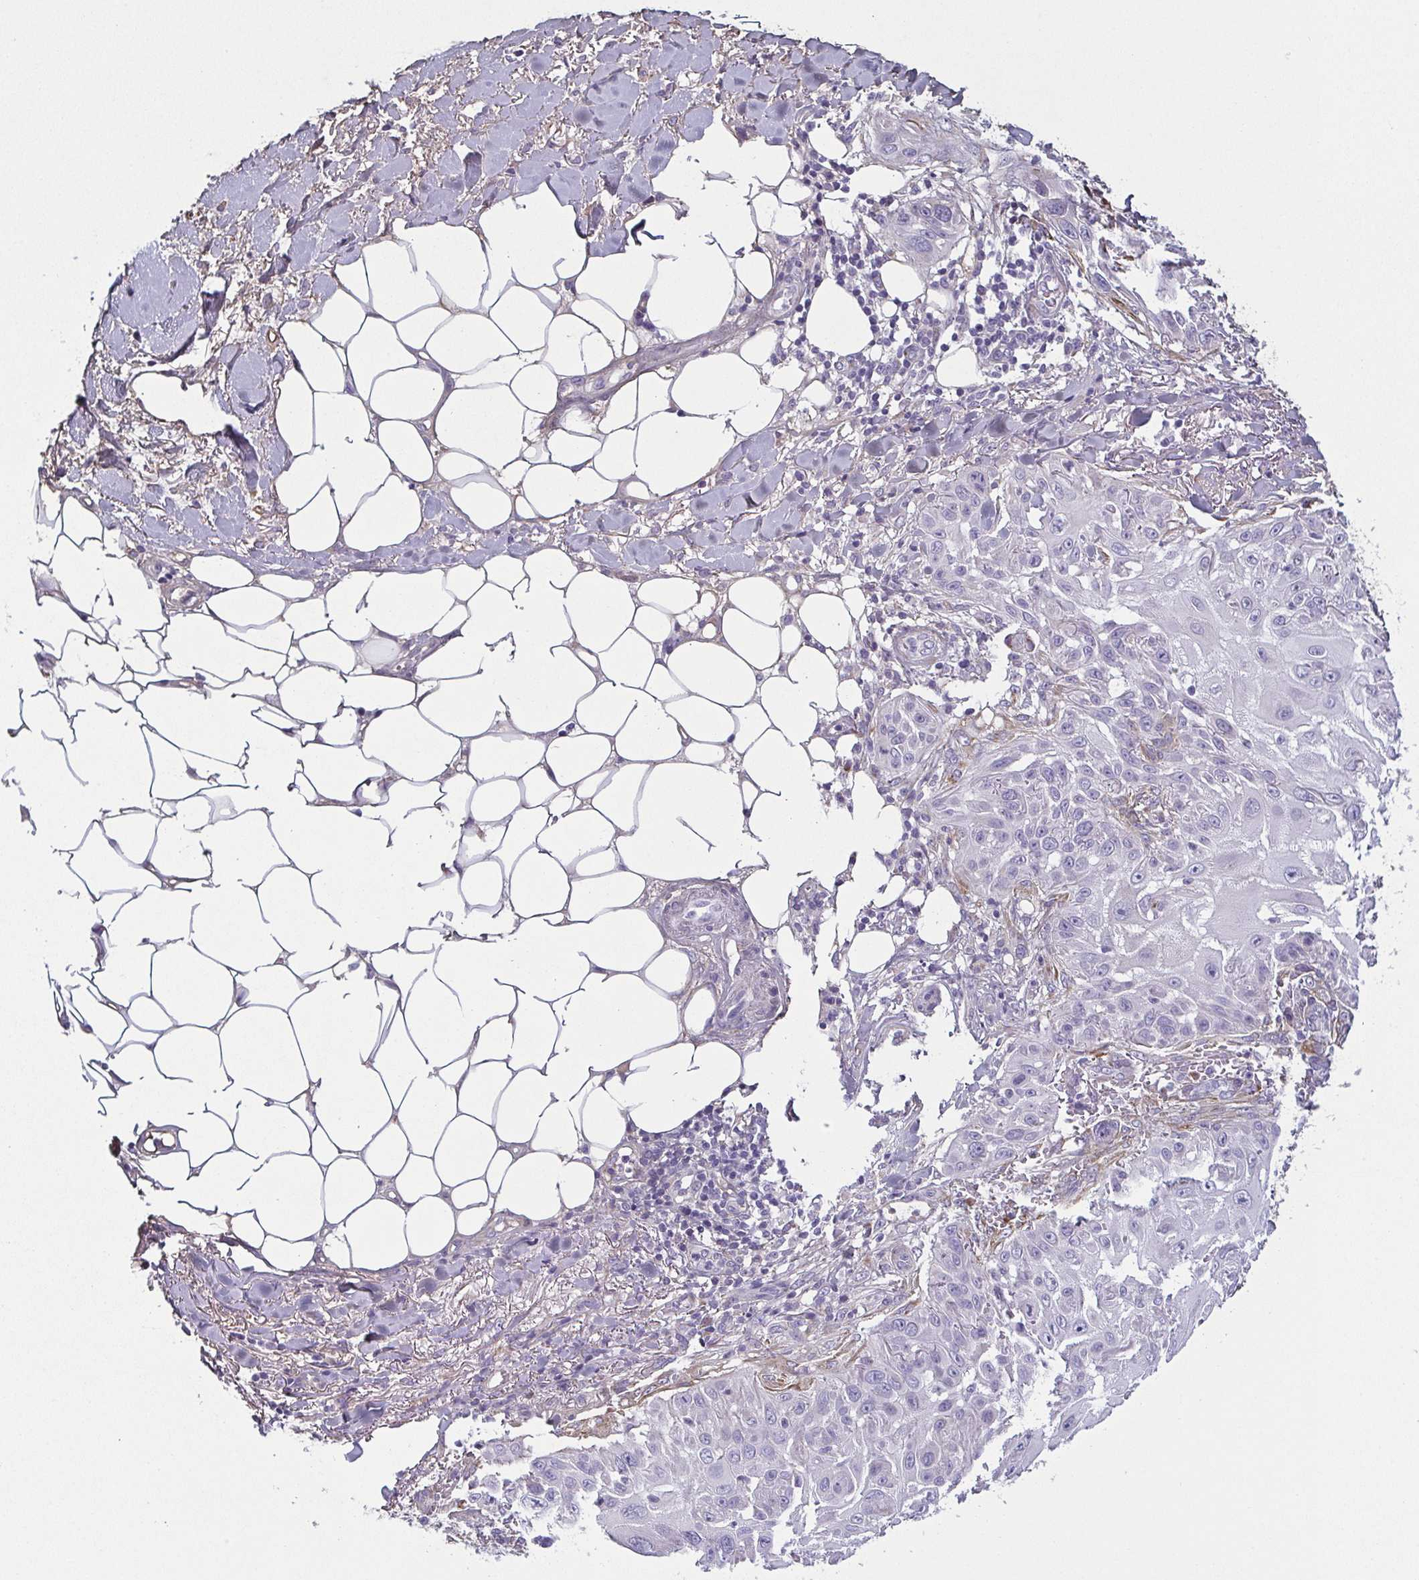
{"staining": {"intensity": "negative", "quantity": "none", "location": "none"}, "tissue": "skin cancer", "cell_type": "Tumor cells", "image_type": "cancer", "snomed": [{"axis": "morphology", "description": "Squamous cell carcinoma, NOS"}, {"axis": "topography", "description": "Skin"}], "caption": "DAB (3,3'-diaminobenzidine) immunohistochemical staining of skin cancer shows no significant expression in tumor cells.", "gene": "ECM1", "patient": {"sex": "female", "age": 91}}